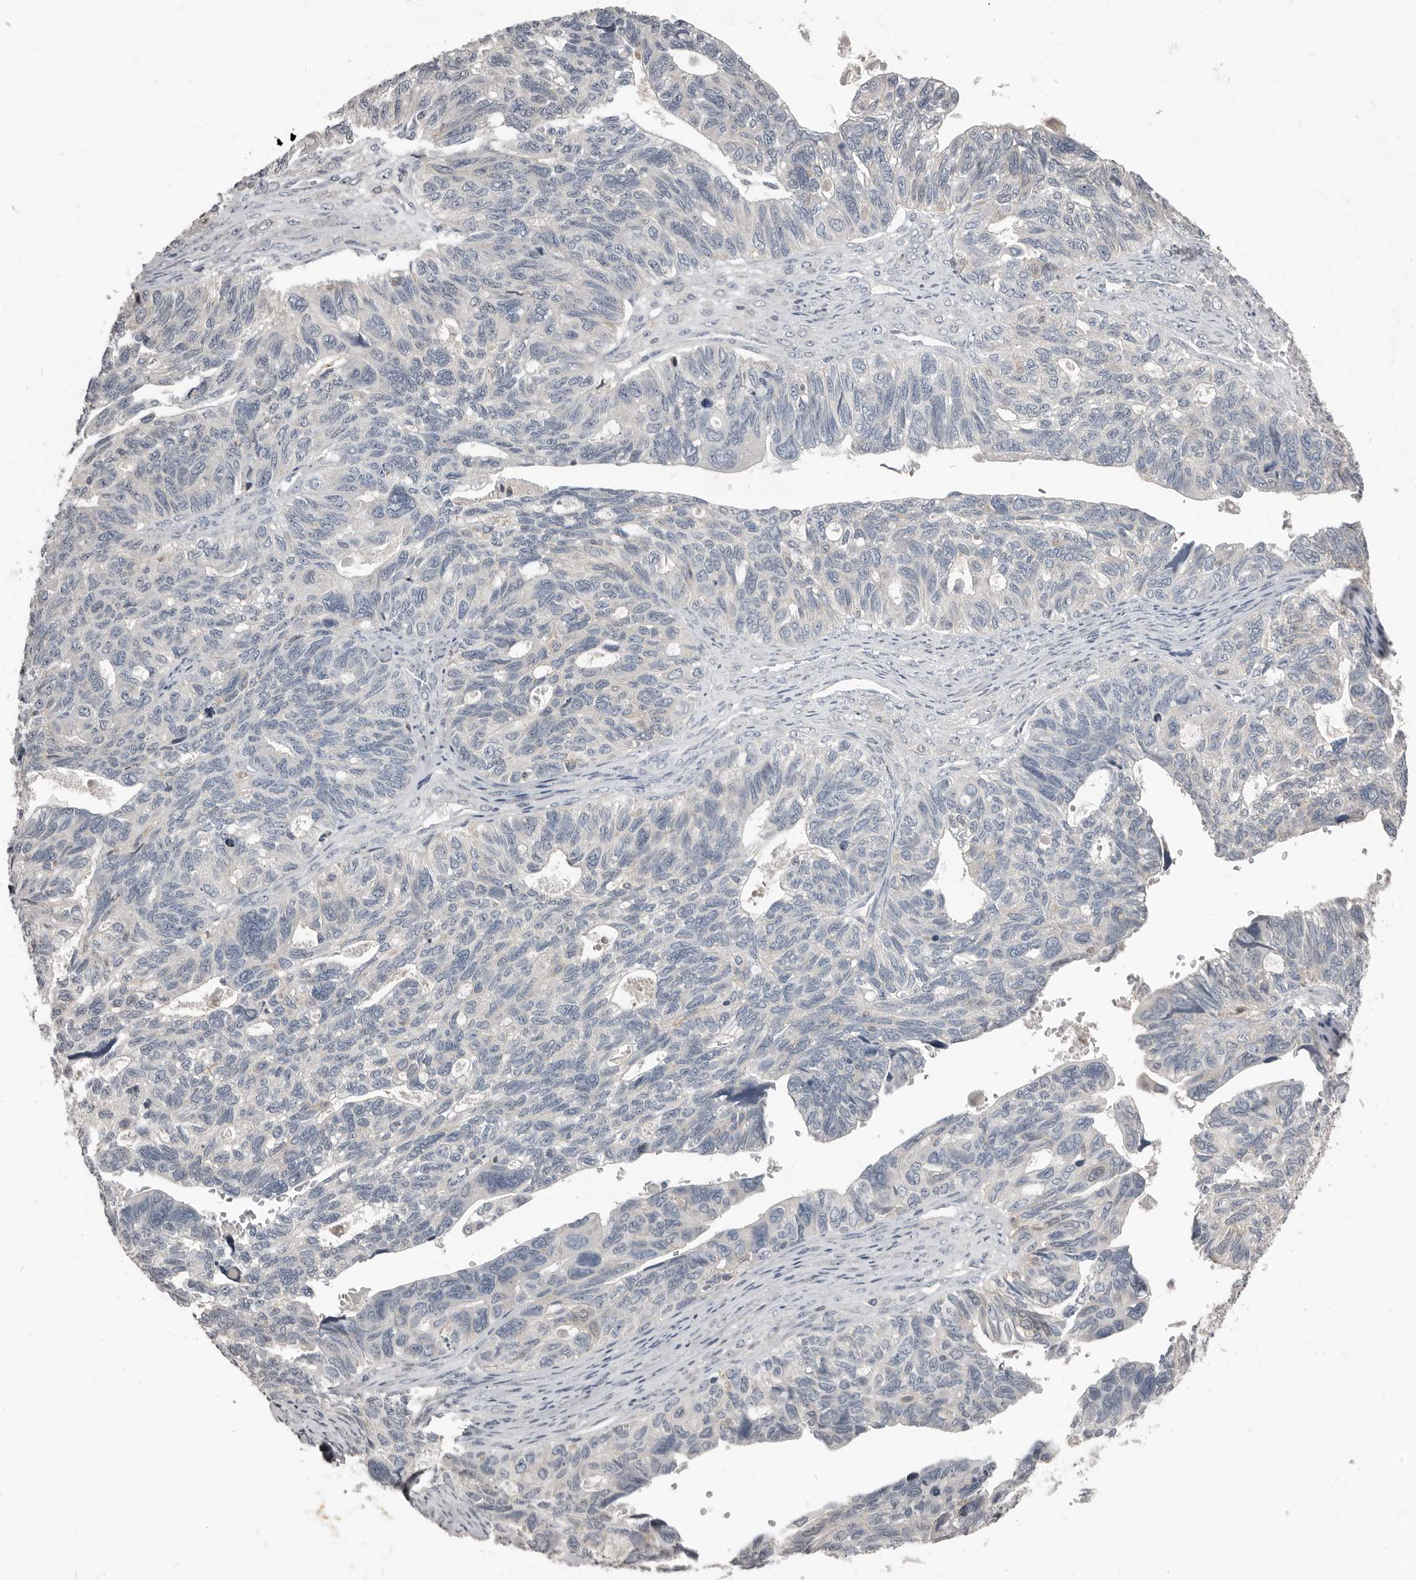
{"staining": {"intensity": "negative", "quantity": "none", "location": "none"}, "tissue": "ovarian cancer", "cell_type": "Tumor cells", "image_type": "cancer", "snomed": [{"axis": "morphology", "description": "Cystadenocarcinoma, serous, NOS"}, {"axis": "topography", "description": "Ovary"}], "caption": "The IHC photomicrograph has no significant expression in tumor cells of serous cystadenocarcinoma (ovarian) tissue. (Stains: DAB IHC with hematoxylin counter stain, Microscopy: brightfield microscopy at high magnification).", "gene": "KCNJ8", "patient": {"sex": "female", "age": 79}}